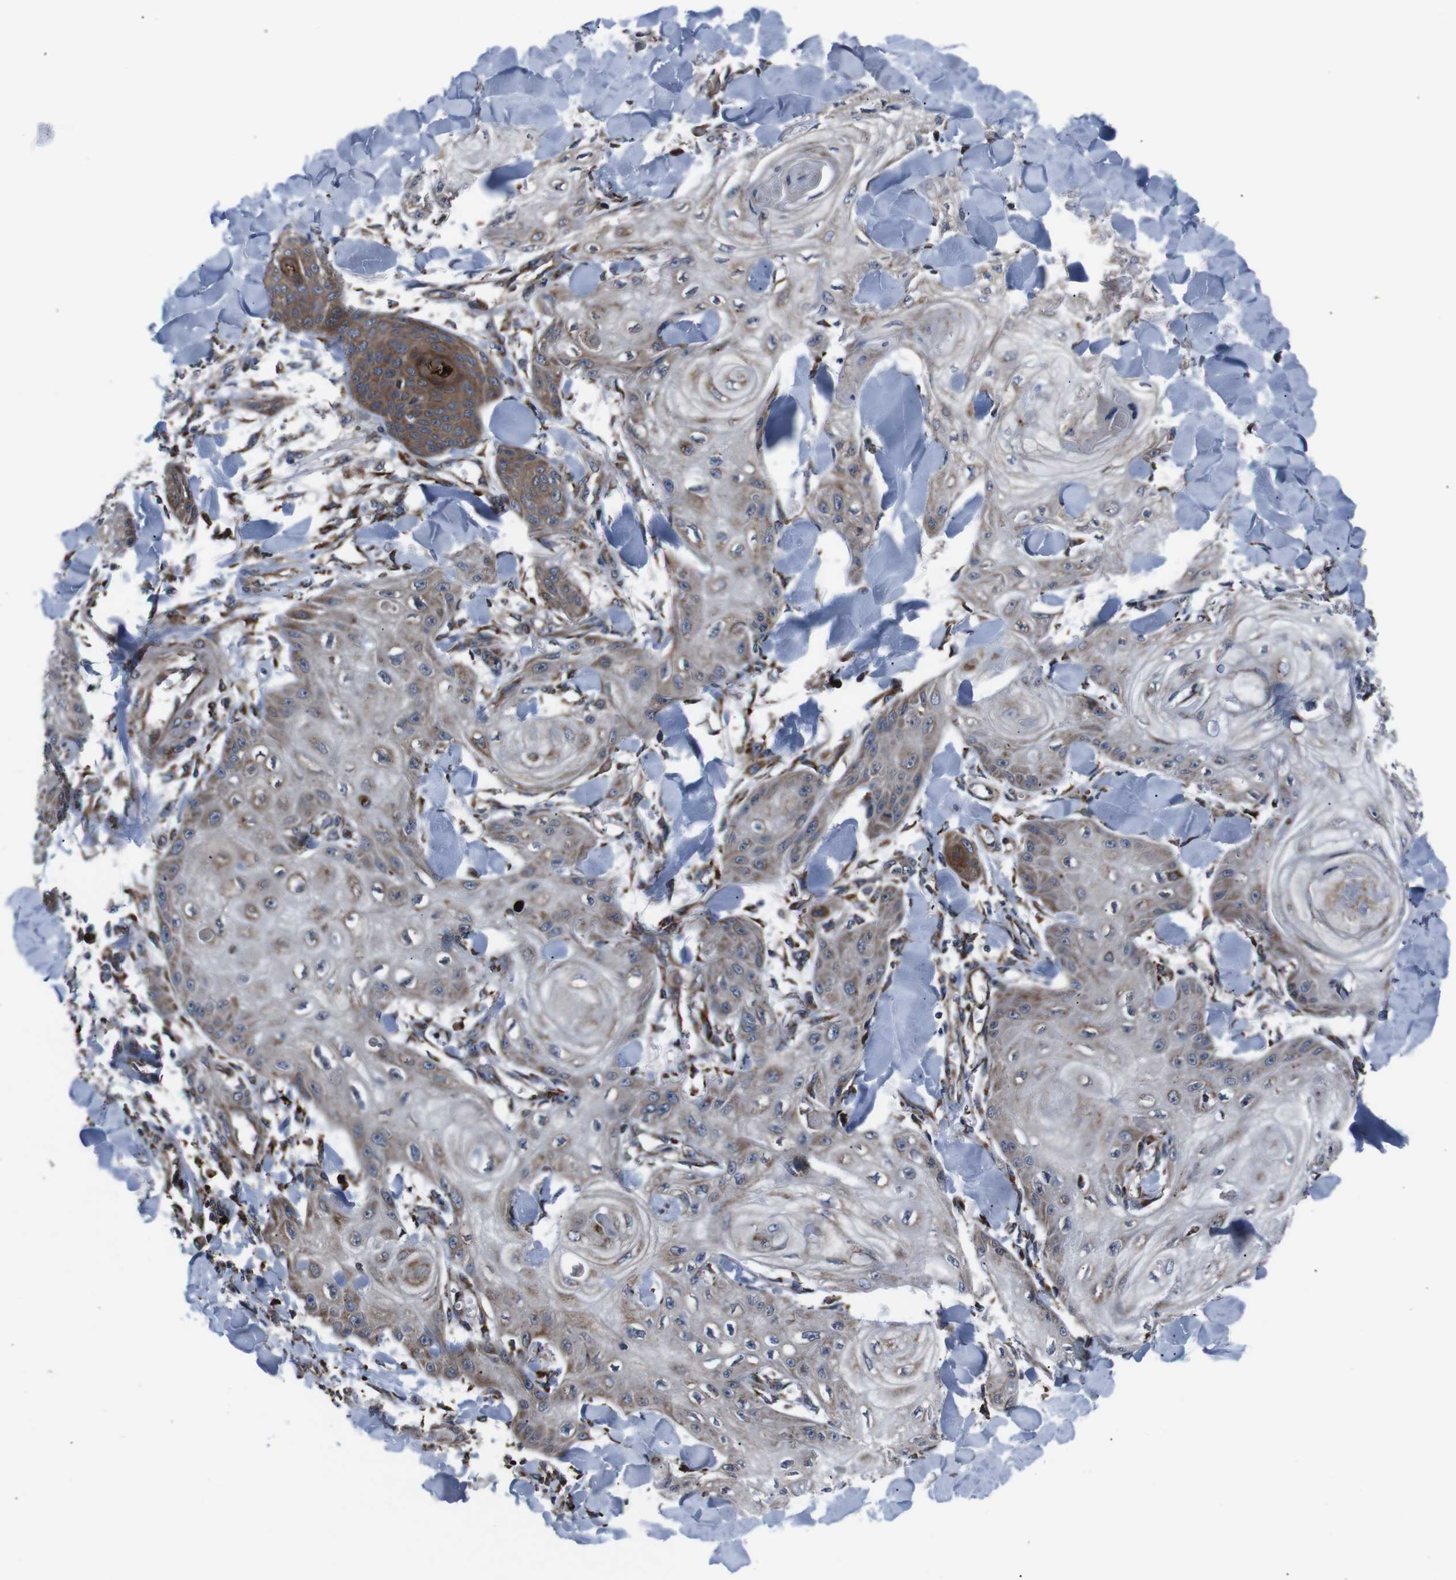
{"staining": {"intensity": "moderate", "quantity": ">75%", "location": "cytoplasmic/membranous"}, "tissue": "skin cancer", "cell_type": "Tumor cells", "image_type": "cancer", "snomed": [{"axis": "morphology", "description": "Squamous cell carcinoma, NOS"}, {"axis": "topography", "description": "Skin"}], "caption": "Protein analysis of skin cancer (squamous cell carcinoma) tissue displays moderate cytoplasmic/membranous staining in approximately >75% of tumor cells. (DAB (3,3'-diaminobenzidine) IHC, brown staining for protein, blue staining for nuclei).", "gene": "EIF4A2", "patient": {"sex": "male", "age": 74}}